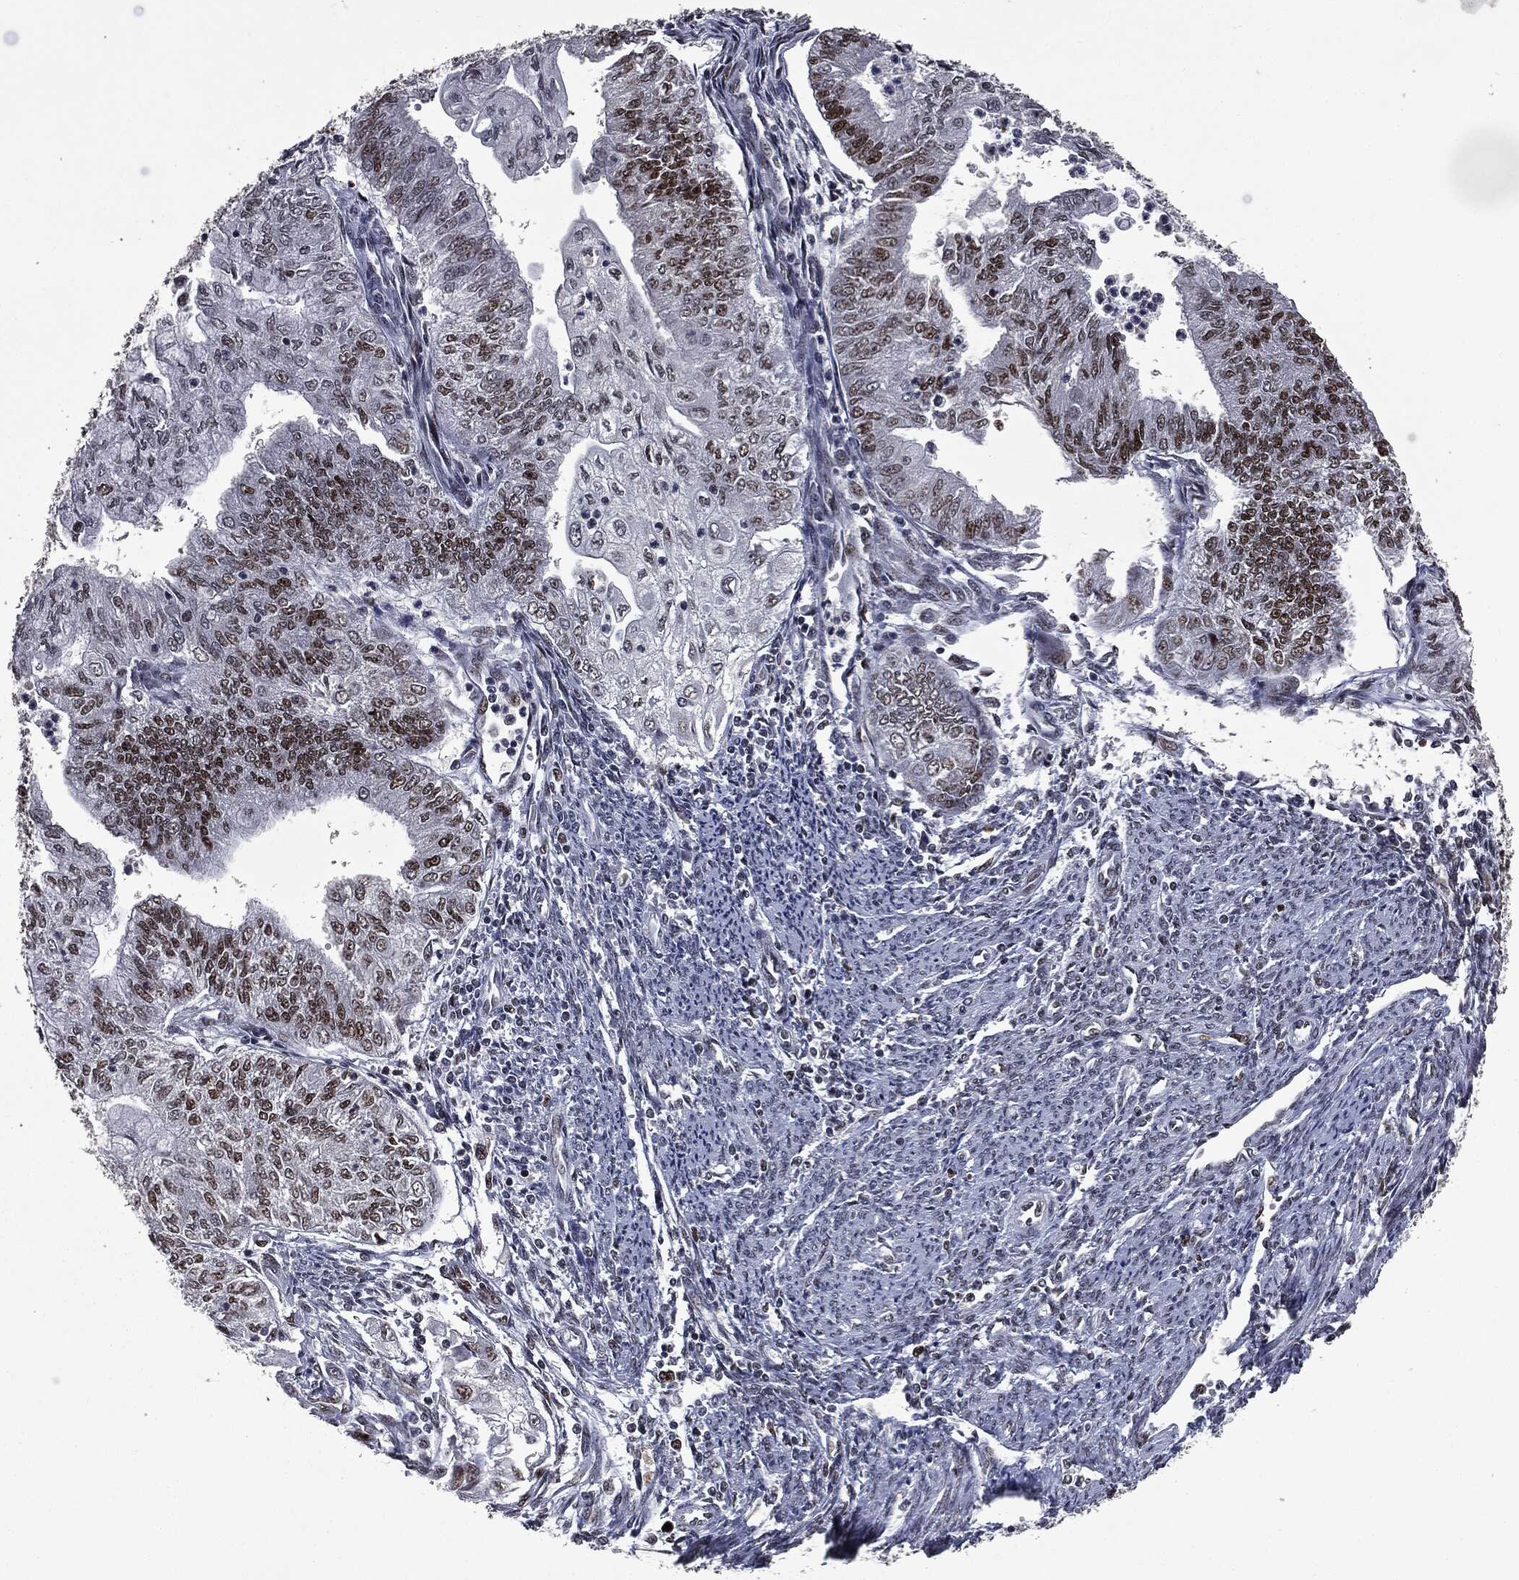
{"staining": {"intensity": "strong", "quantity": "<25%", "location": "nuclear"}, "tissue": "endometrial cancer", "cell_type": "Tumor cells", "image_type": "cancer", "snomed": [{"axis": "morphology", "description": "Adenocarcinoma, NOS"}, {"axis": "topography", "description": "Endometrium"}], "caption": "This photomicrograph displays immunohistochemistry staining of human endometrial cancer, with medium strong nuclear expression in approximately <25% of tumor cells.", "gene": "MSH2", "patient": {"sex": "female", "age": 59}}